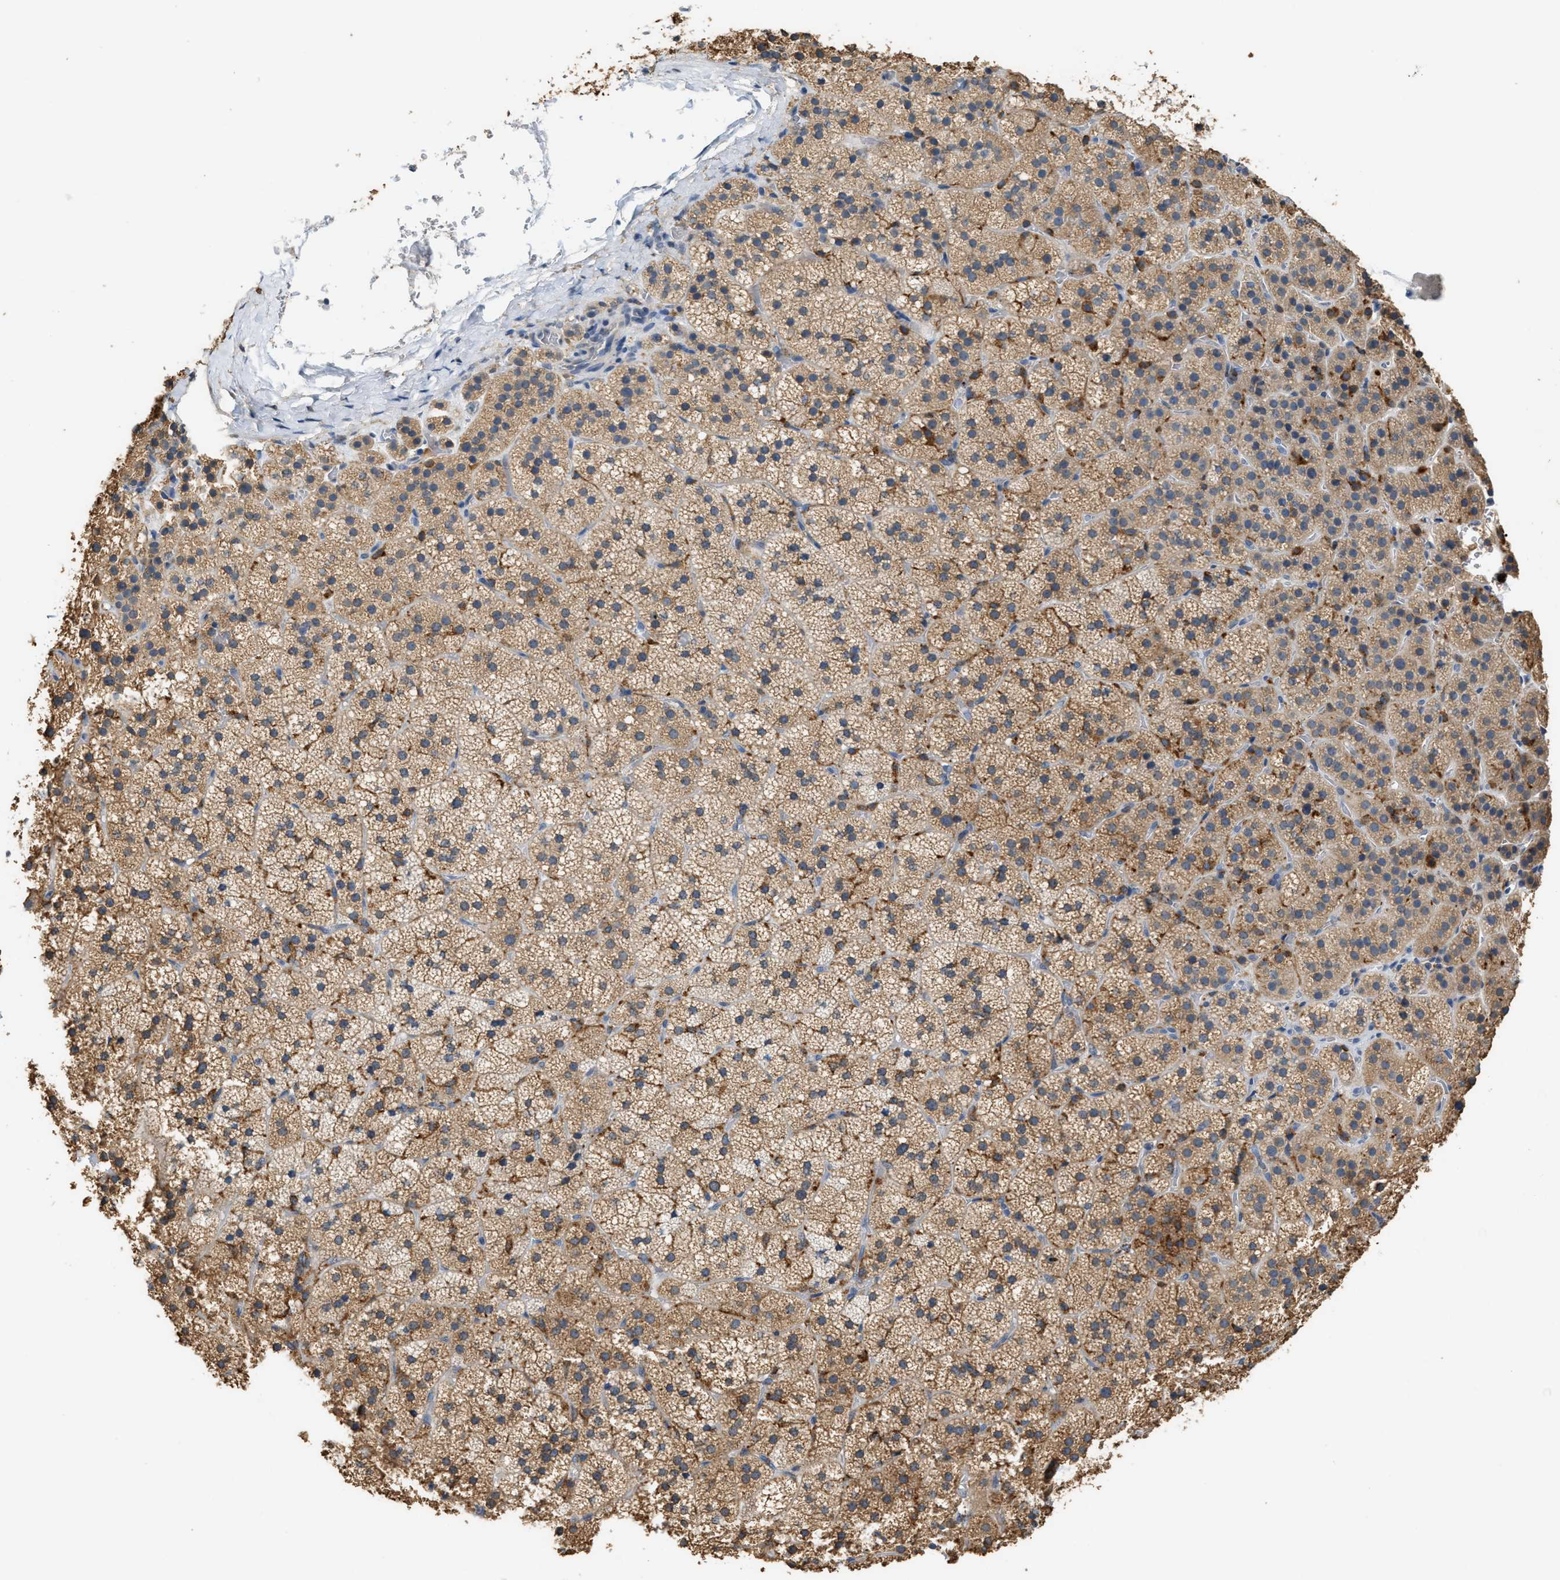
{"staining": {"intensity": "moderate", "quantity": ">75%", "location": "cytoplasmic/membranous"}, "tissue": "adrenal gland", "cell_type": "Glandular cells", "image_type": "normal", "snomed": [{"axis": "morphology", "description": "Normal tissue, NOS"}, {"axis": "topography", "description": "Adrenal gland"}], "caption": "Protein analysis of benign adrenal gland exhibits moderate cytoplasmic/membranous expression in approximately >75% of glandular cells.", "gene": "GCN1", "patient": {"sex": "female", "age": 44}}